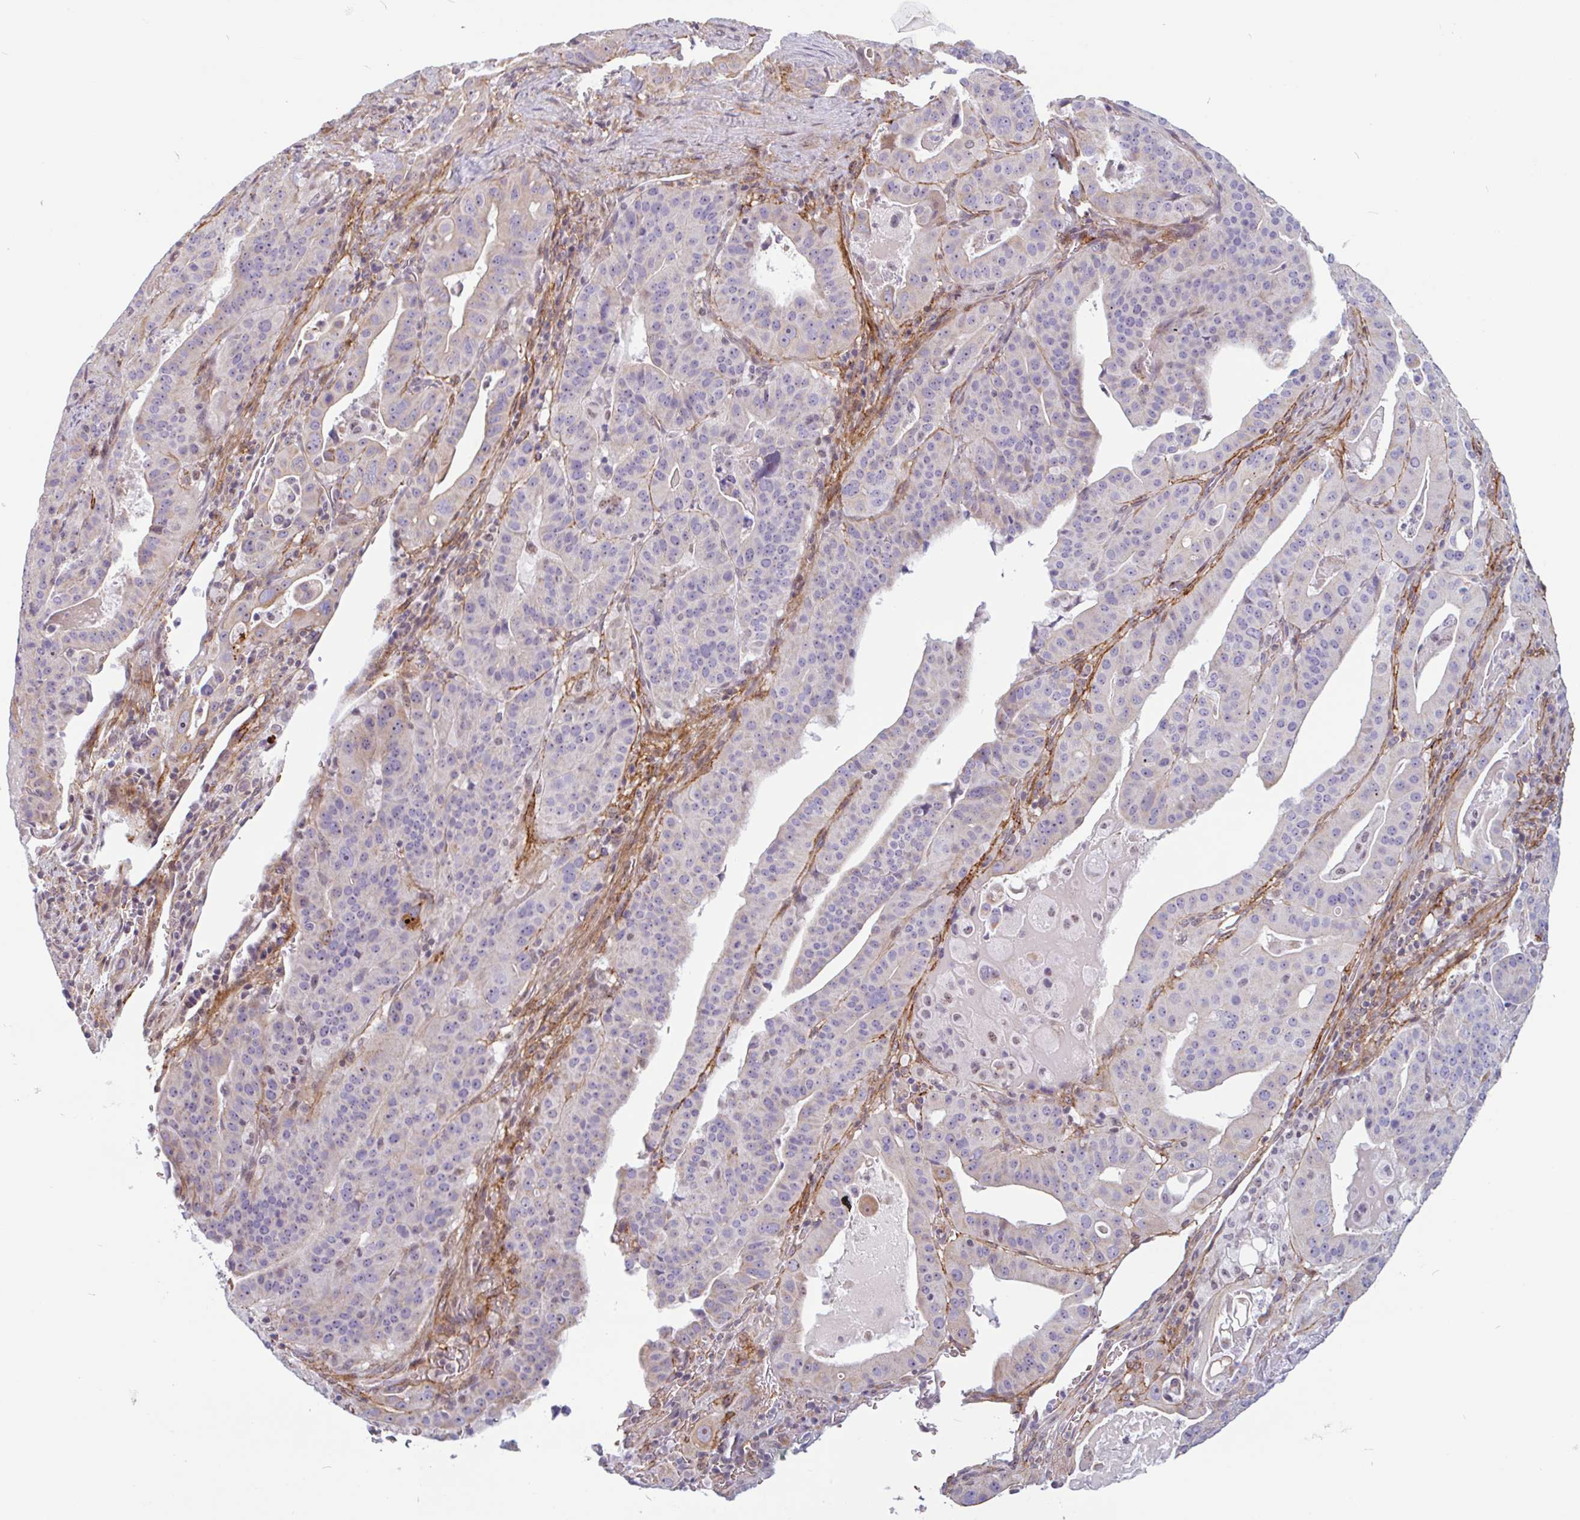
{"staining": {"intensity": "negative", "quantity": "none", "location": "none"}, "tissue": "stomach cancer", "cell_type": "Tumor cells", "image_type": "cancer", "snomed": [{"axis": "morphology", "description": "Adenocarcinoma, NOS"}, {"axis": "topography", "description": "Stomach"}], "caption": "Histopathology image shows no significant protein staining in tumor cells of stomach adenocarcinoma. (DAB immunohistochemistry, high magnification).", "gene": "TMEM119", "patient": {"sex": "male", "age": 48}}